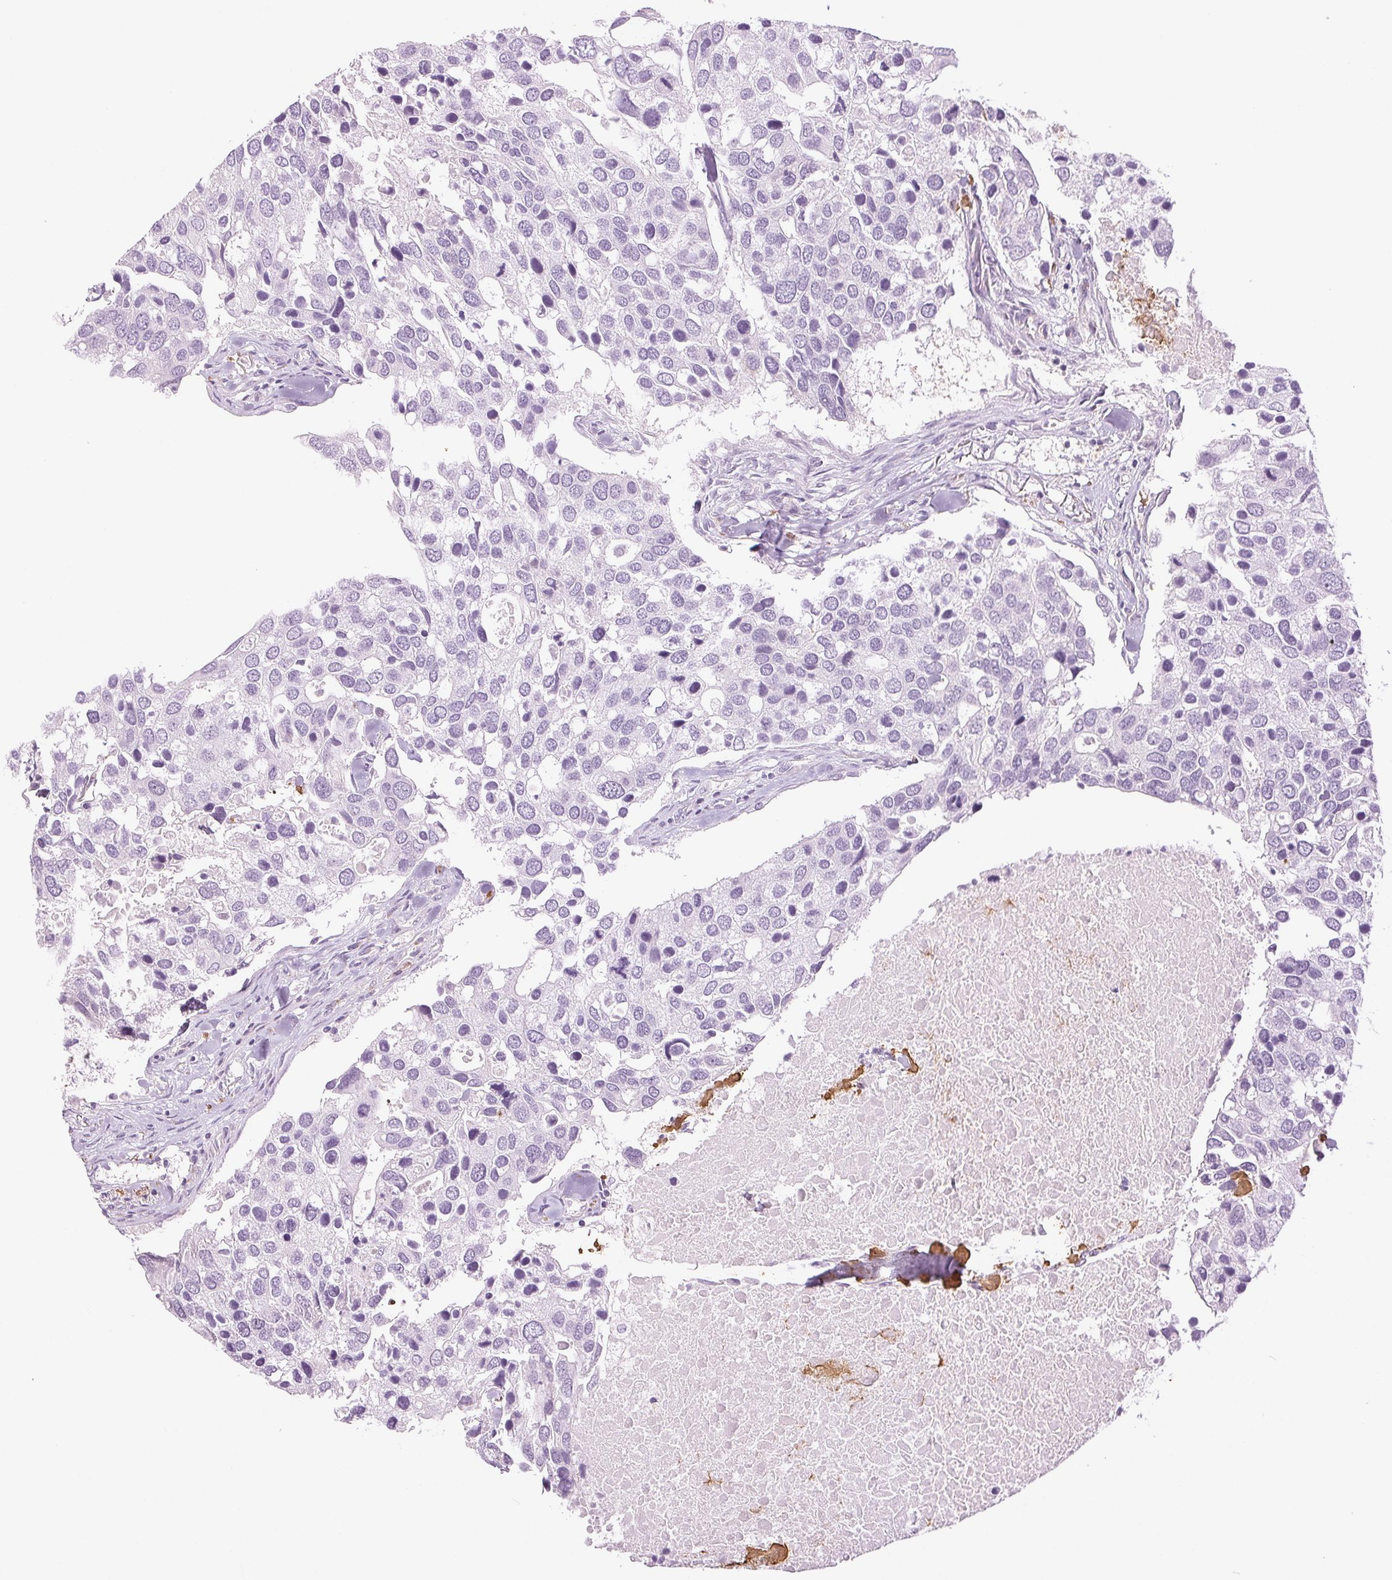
{"staining": {"intensity": "negative", "quantity": "none", "location": "none"}, "tissue": "breast cancer", "cell_type": "Tumor cells", "image_type": "cancer", "snomed": [{"axis": "morphology", "description": "Duct carcinoma"}, {"axis": "topography", "description": "Breast"}], "caption": "Histopathology image shows no significant protein expression in tumor cells of breast invasive ductal carcinoma. (DAB (3,3'-diaminobenzidine) immunohistochemistry (IHC), high magnification).", "gene": "DNAJC6", "patient": {"sex": "female", "age": 83}}